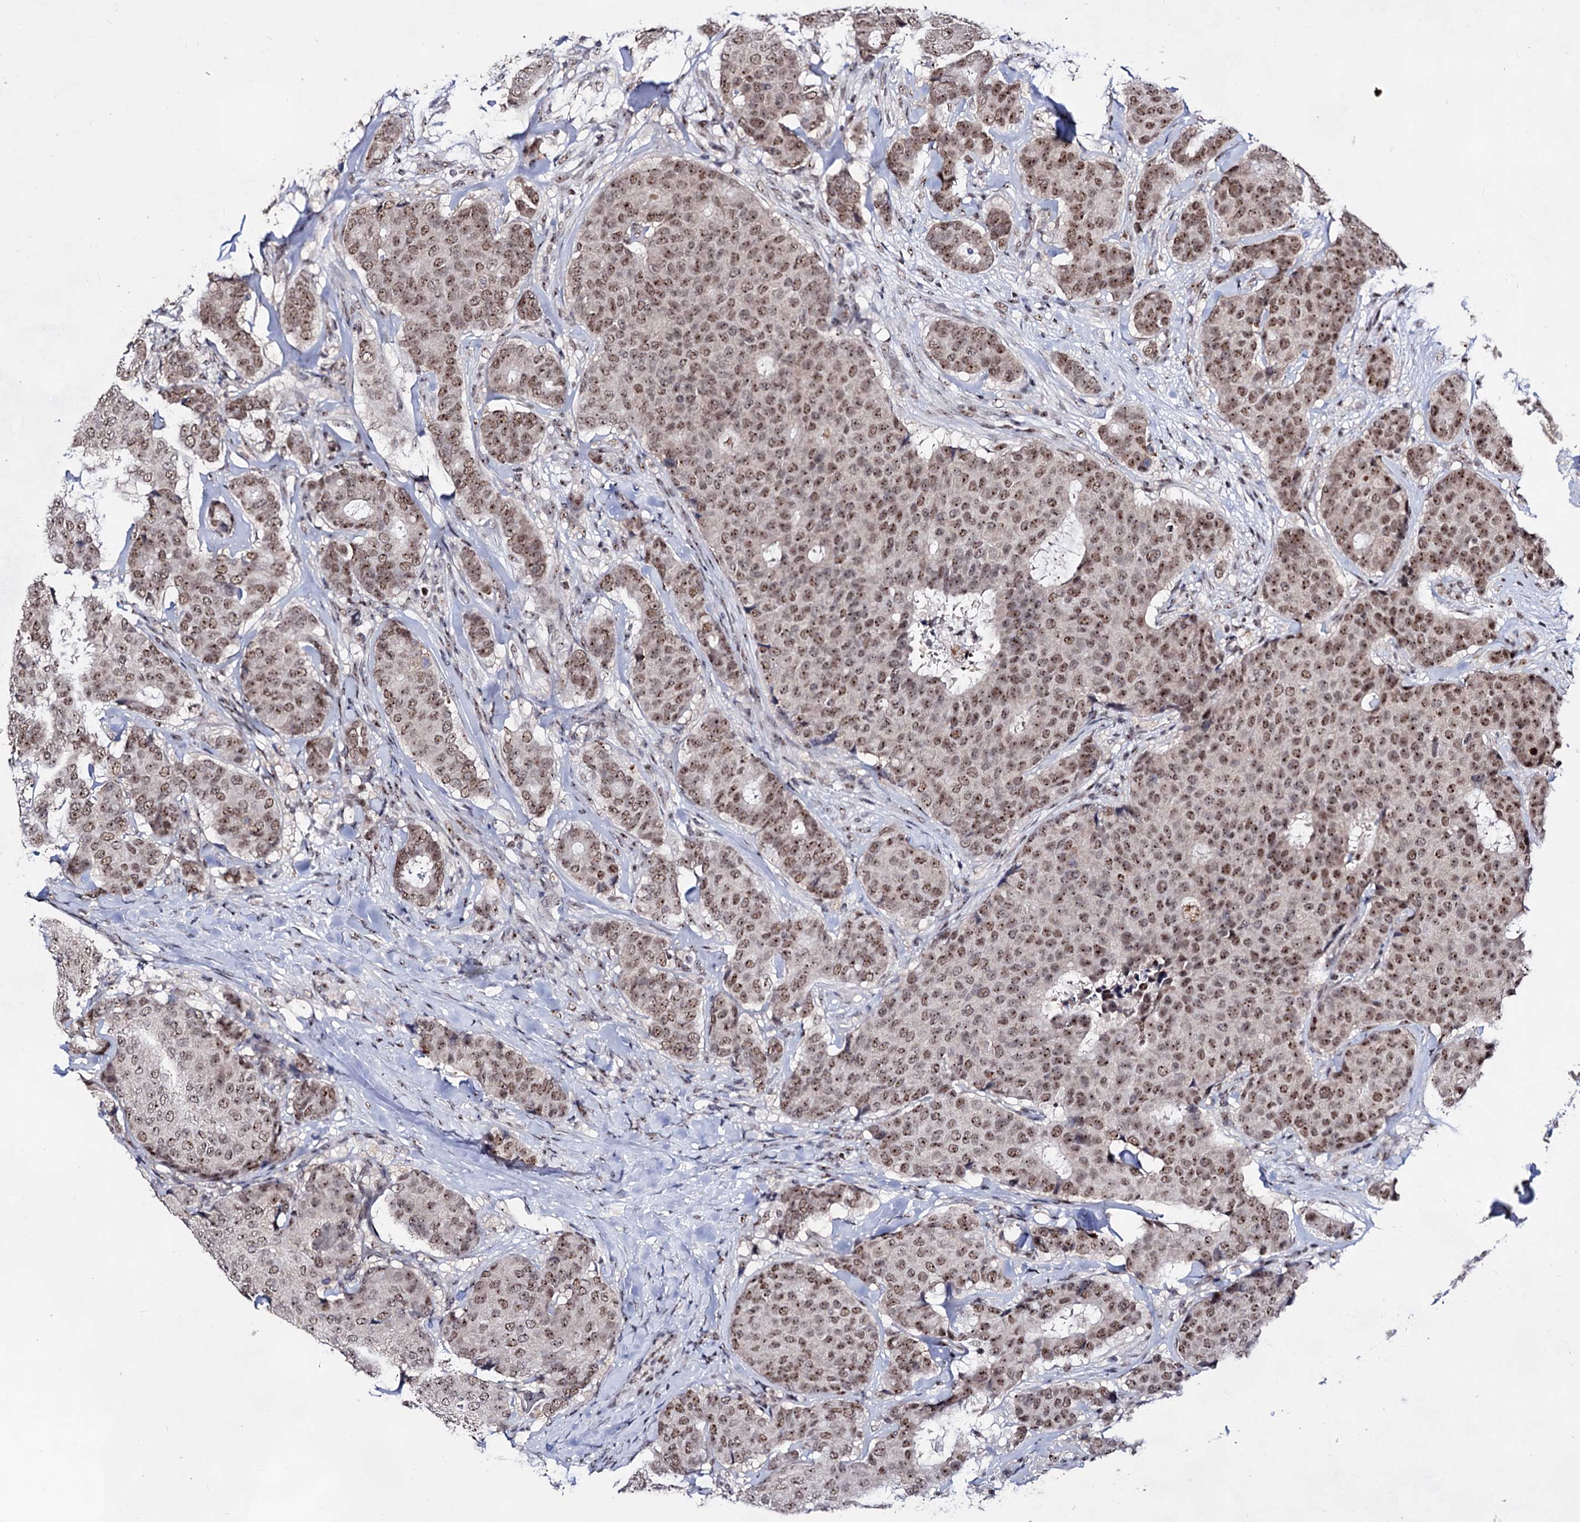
{"staining": {"intensity": "moderate", "quantity": ">75%", "location": "nuclear"}, "tissue": "breast cancer", "cell_type": "Tumor cells", "image_type": "cancer", "snomed": [{"axis": "morphology", "description": "Duct carcinoma"}, {"axis": "topography", "description": "Breast"}], "caption": "Moderate nuclear positivity for a protein is present in approximately >75% of tumor cells of breast cancer (invasive ductal carcinoma) using immunohistochemistry (IHC).", "gene": "EXOSC10", "patient": {"sex": "female", "age": 75}}